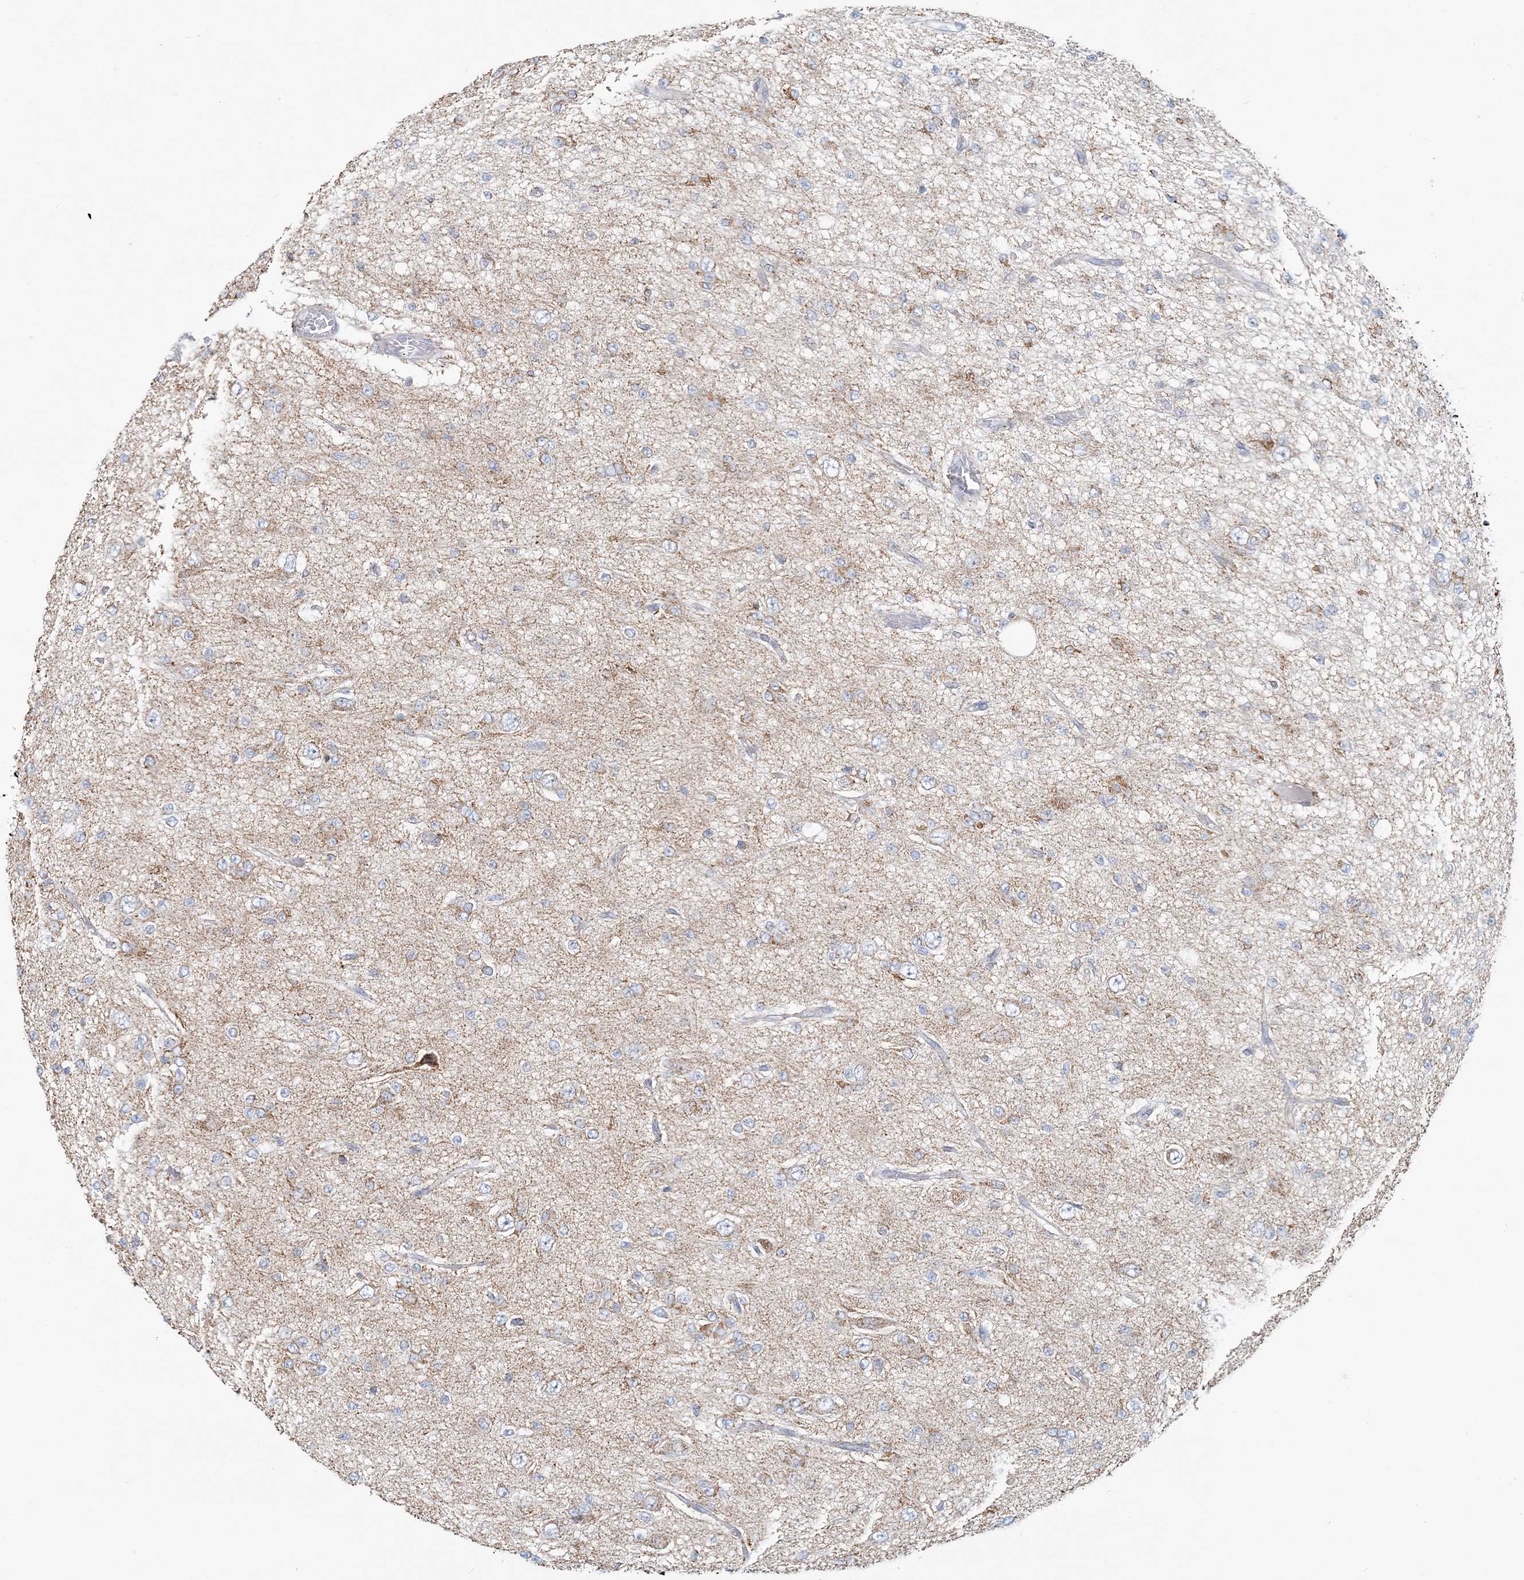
{"staining": {"intensity": "negative", "quantity": "none", "location": "none"}, "tissue": "glioma", "cell_type": "Tumor cells", "image_type": "cancer", "snomed": [{"axis": "morphology", "description": "Glioma, malignant, Low grade"}, {"axis": "topography", "description": "Brain"}], "caption": "The image reveals no significant positivity in tumor cells of glioma.", "gene": "BDH1", "patient": {"sex": "male", "age": 38}}